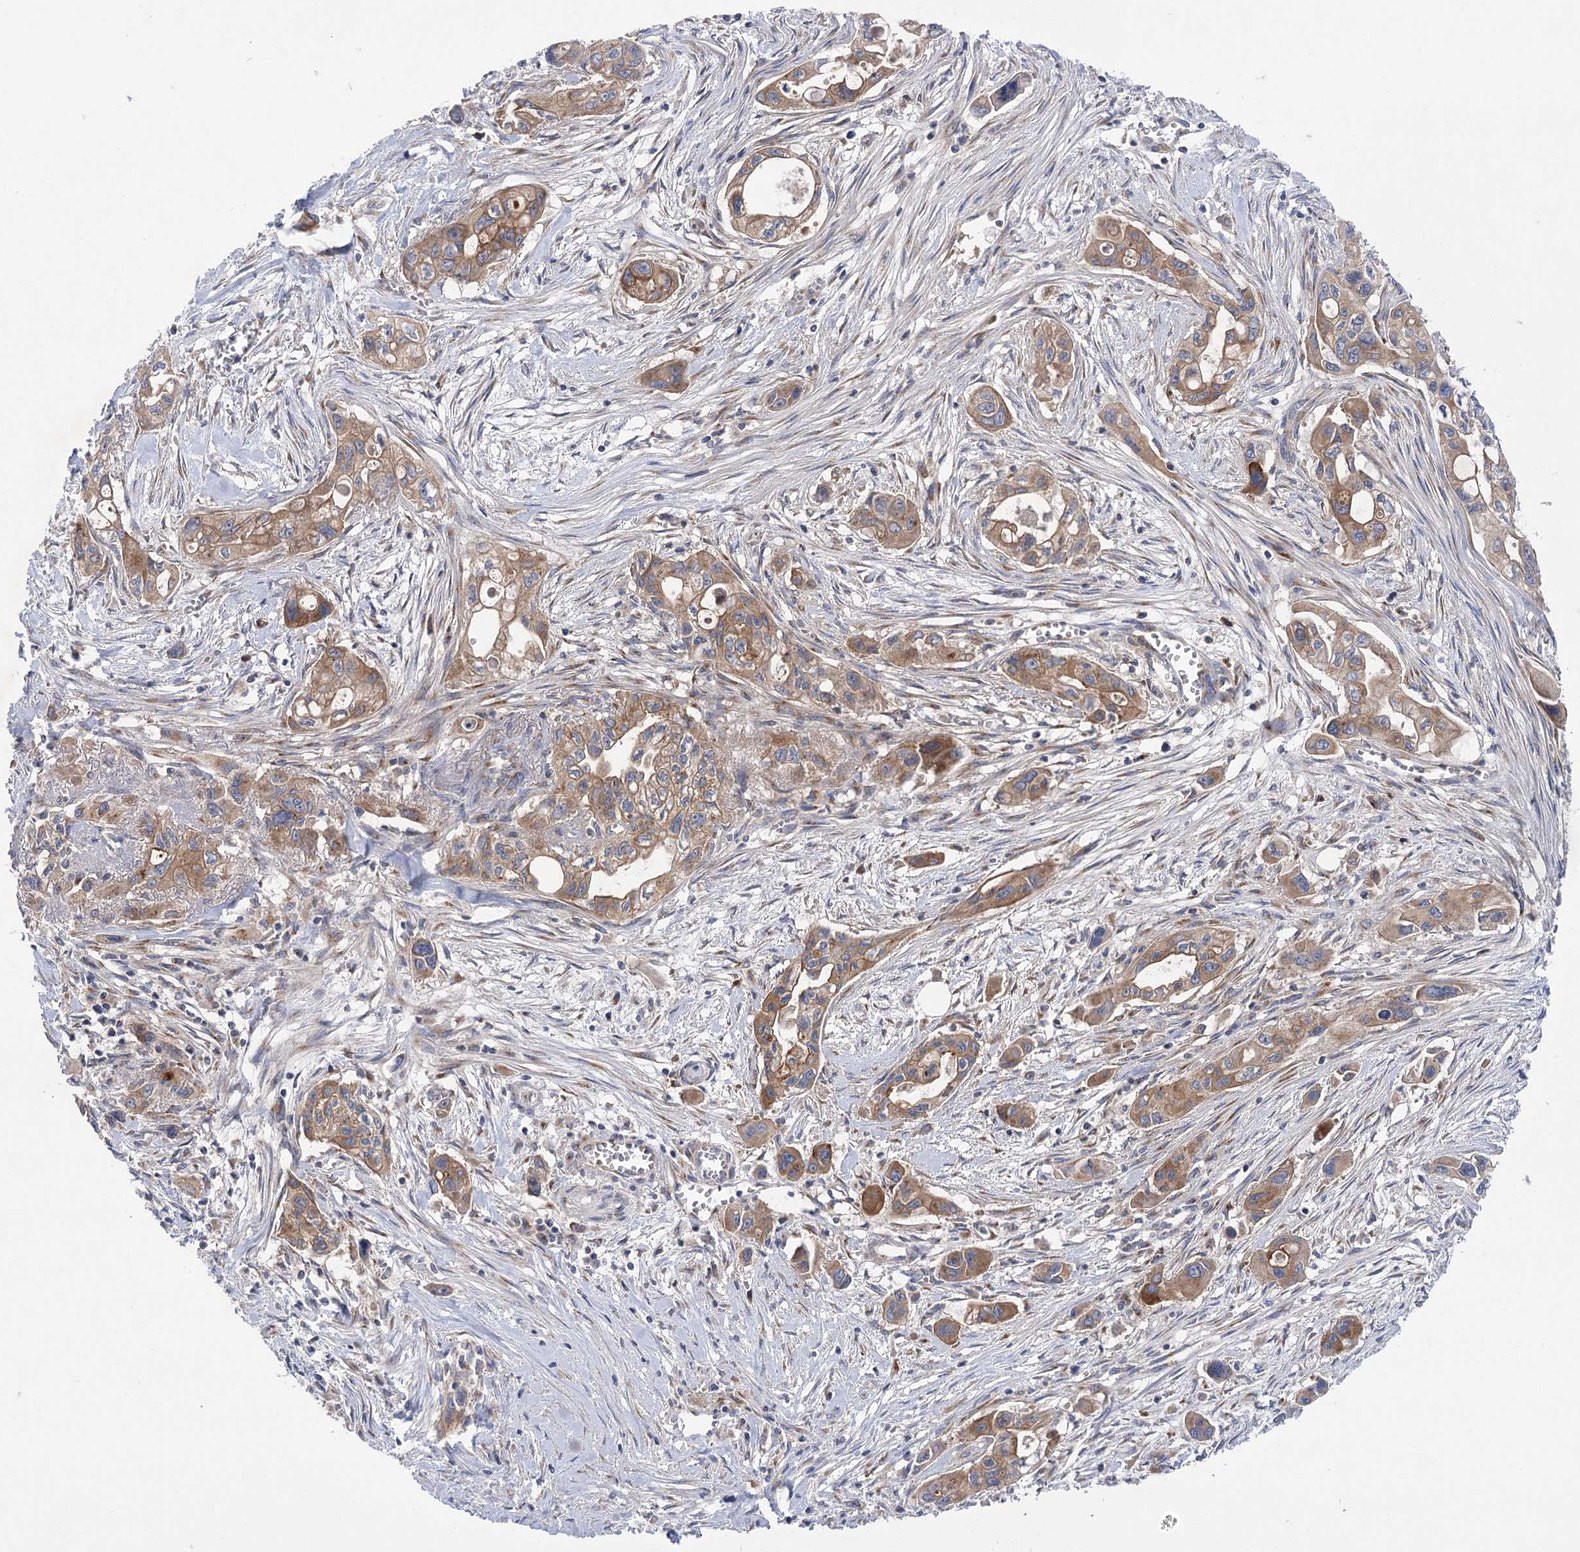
{"staining": {"intensity": "moderate", "quantity": ">75%", "location": "cytoplasmic/membranous"}, "tissue": "pancreatic cancer", "cell_type": "Tumor cells", "image_type": "cancer", "snomed": [{"axis": "morphology", "description": "Adenocarcinoma, NOS"}, {"axis": "topography", "description": "Pancreas"}], "caption": "A photomicrograph of pancreatic adenocarcinoma stained for a protein reveals moderate cytoplasmic/membranous brown staining in tumor cells.", "gene": "GBF1", "patient": {"sex": "male", "age": 75}}